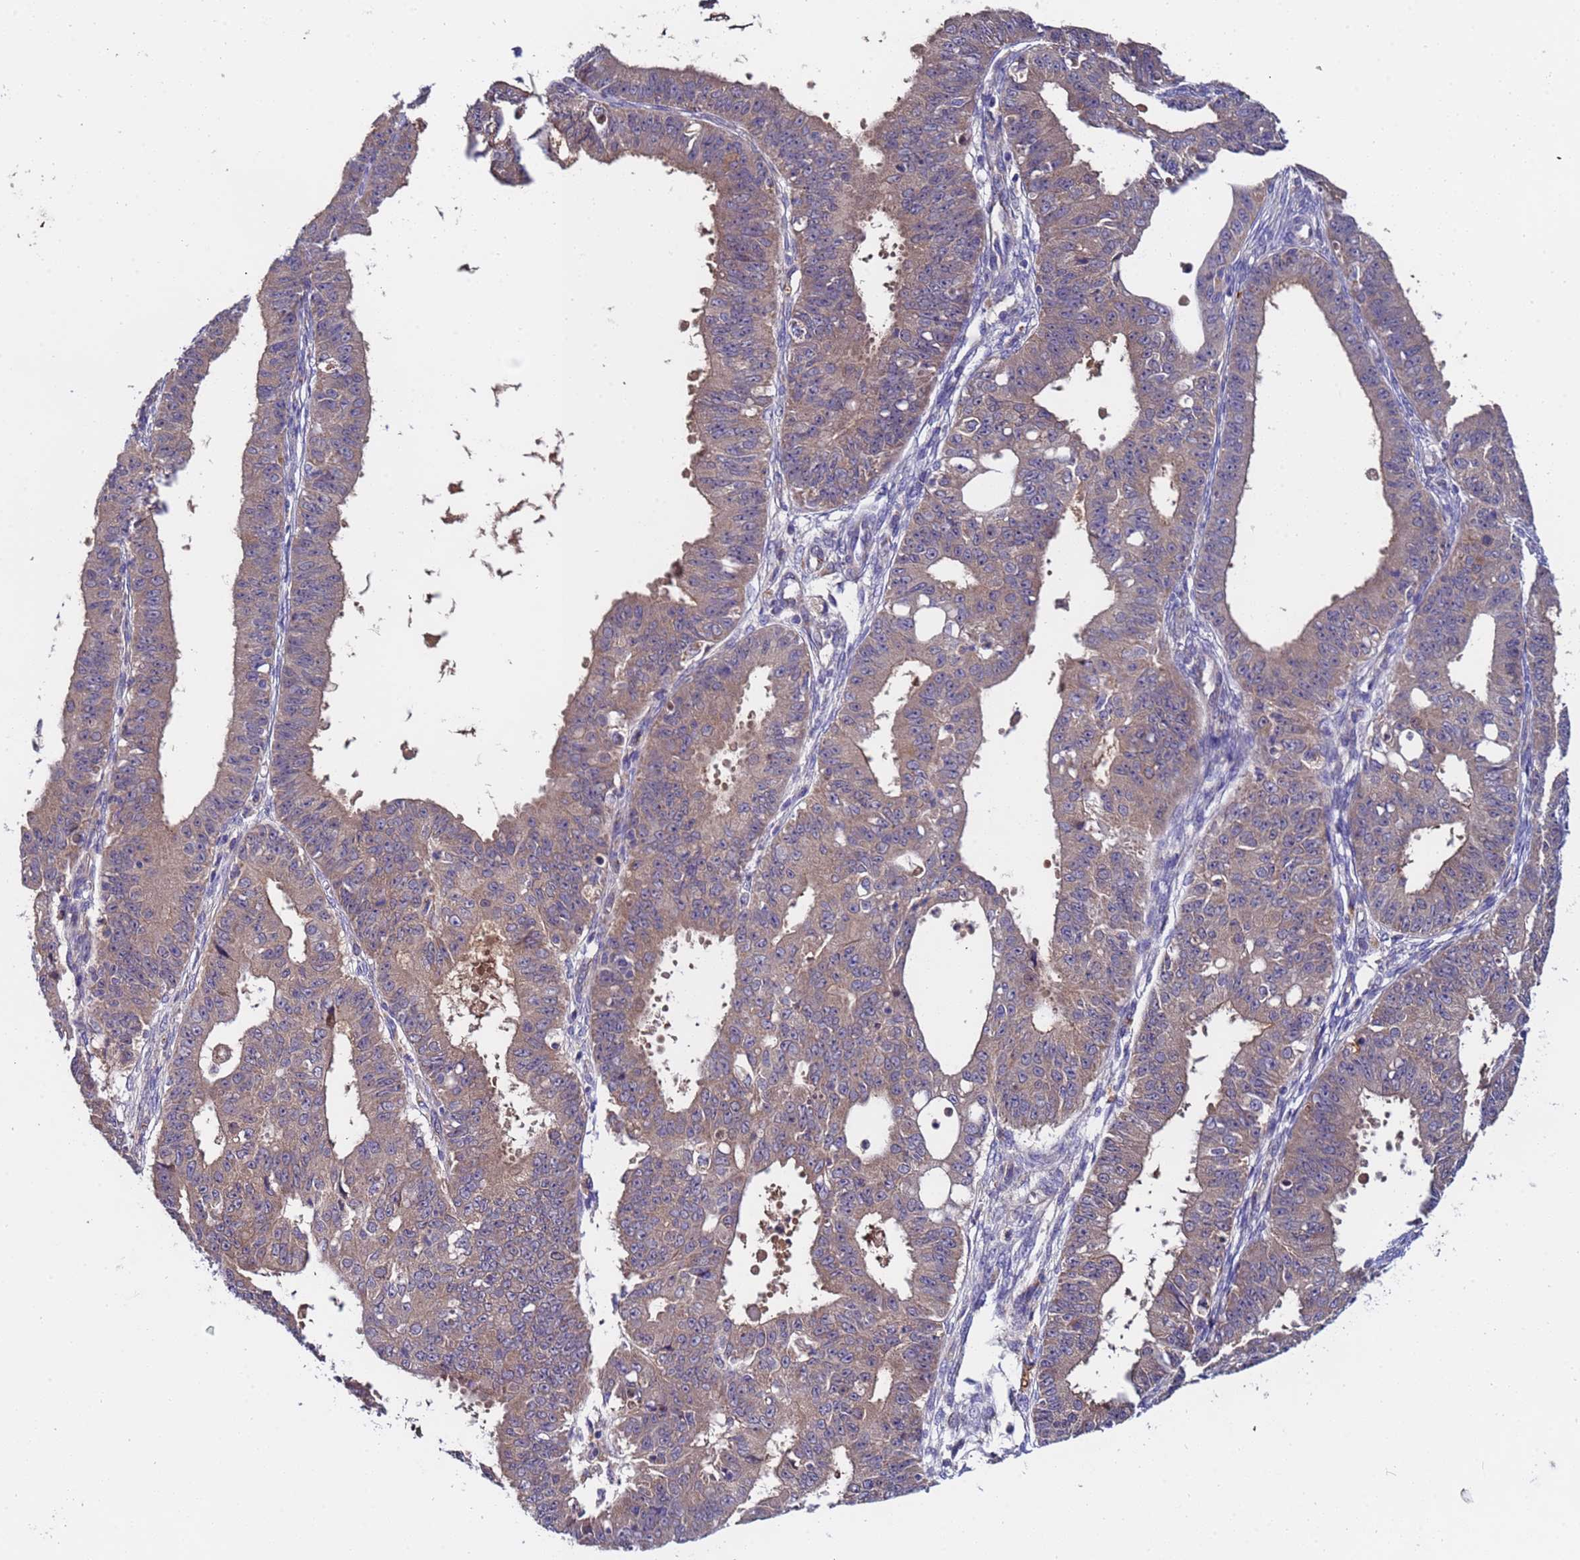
{"staining": {"intensity": "weak", "quantity": ">75%", "location": "cytoplasmic/membranous"}, "tissue": "ovarian cancer", "cell_type": "Tumor cells", "image_type": "cancer", "snomed": [{"axis": "morphology", "description": "Carcinoma, endometroid"}, {"axis": "topography", "description": "Appendix"}, {"axis": "topography", "description": "Ovary"}], "caption": "Protein staining reveals weak cytoplasmic/membranous expression in about >75% of tumor cells in endometroid carcinoma (ovarian).", "gene": "ZNF248", "patient": {"sex": "female", "age": 42}}